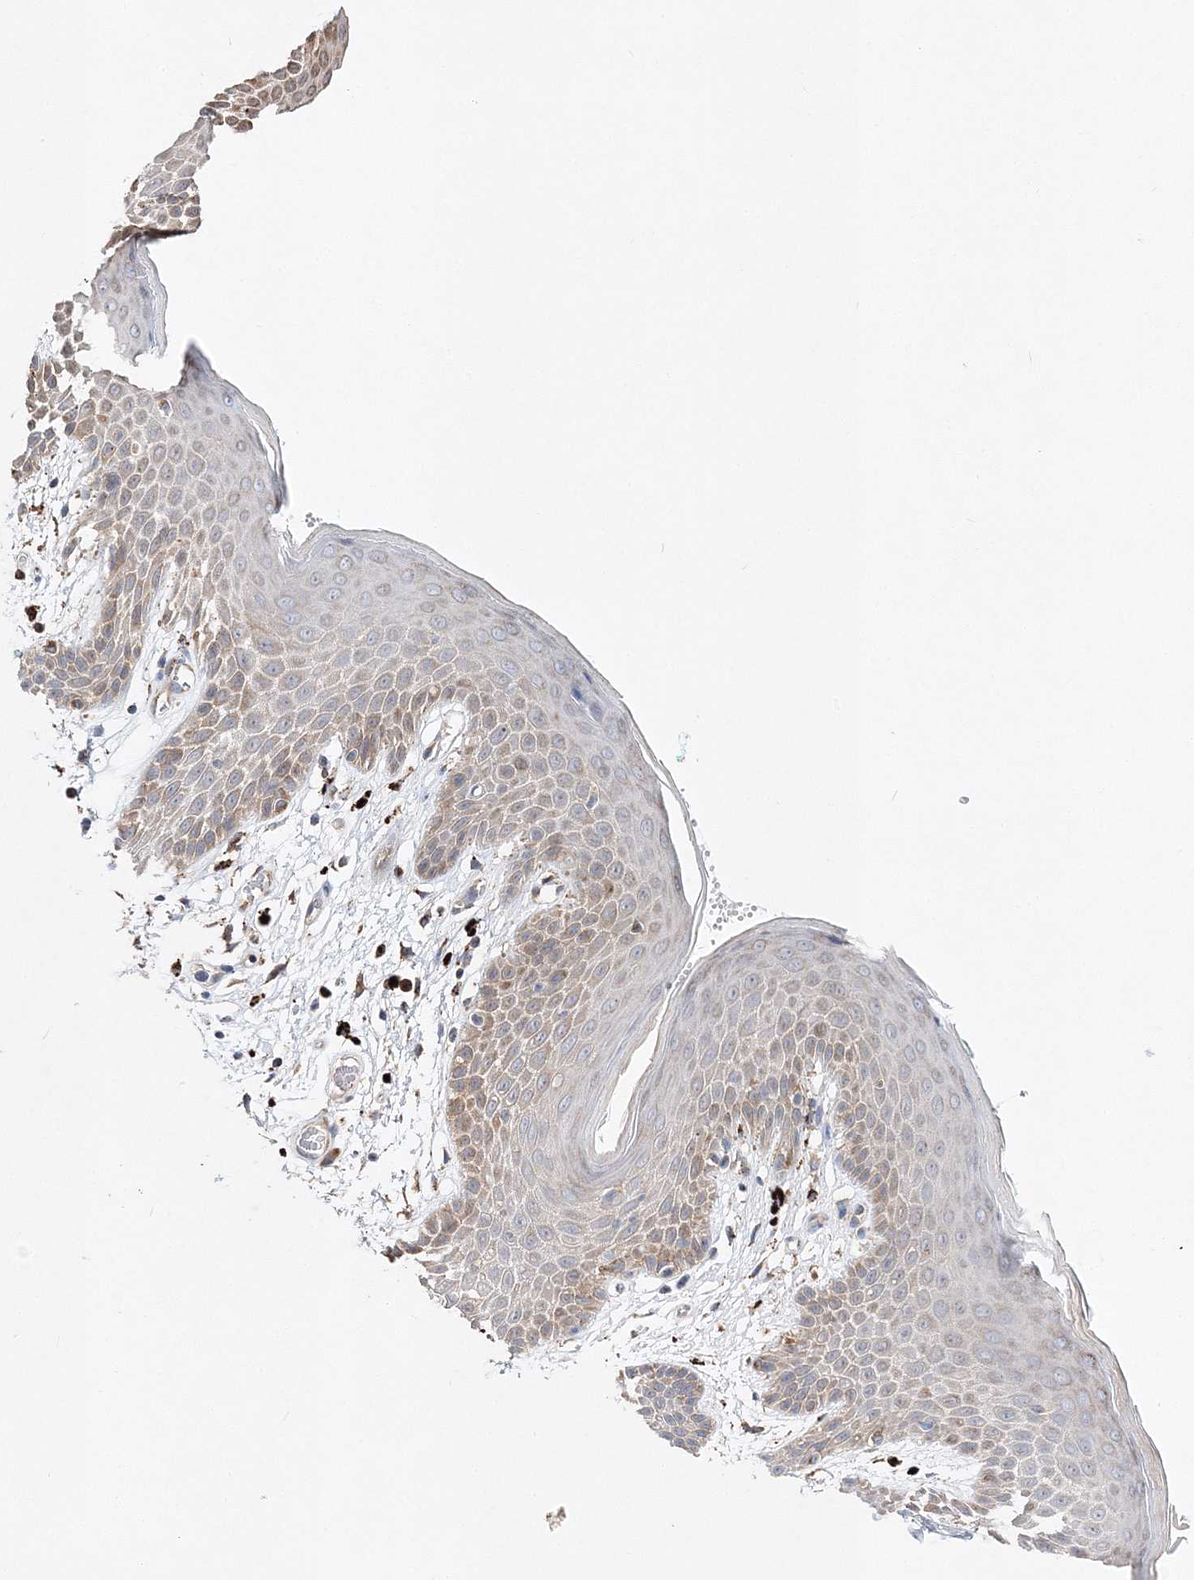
{"staining": {"intensity": "moderate", "quantity": "<25%", "location": "cytoplasmic/membranous"}, "tissue": "skin", "cell_type": "Epidermal cells", "image_type": "normal", "snomed": [{"axis": "morphology", "description": "Normal tissue, NOS"}, {"axis": "topography", "description": "Anal"}], "caption": "The micrograph exhibits staining of unremarkable skin, revealing moderate cytoplasmic/membranous protein positivity (brown color) within epidermal cells.", "gene": "C3orf38", "patient": {"sex": "male", "age": 74}}